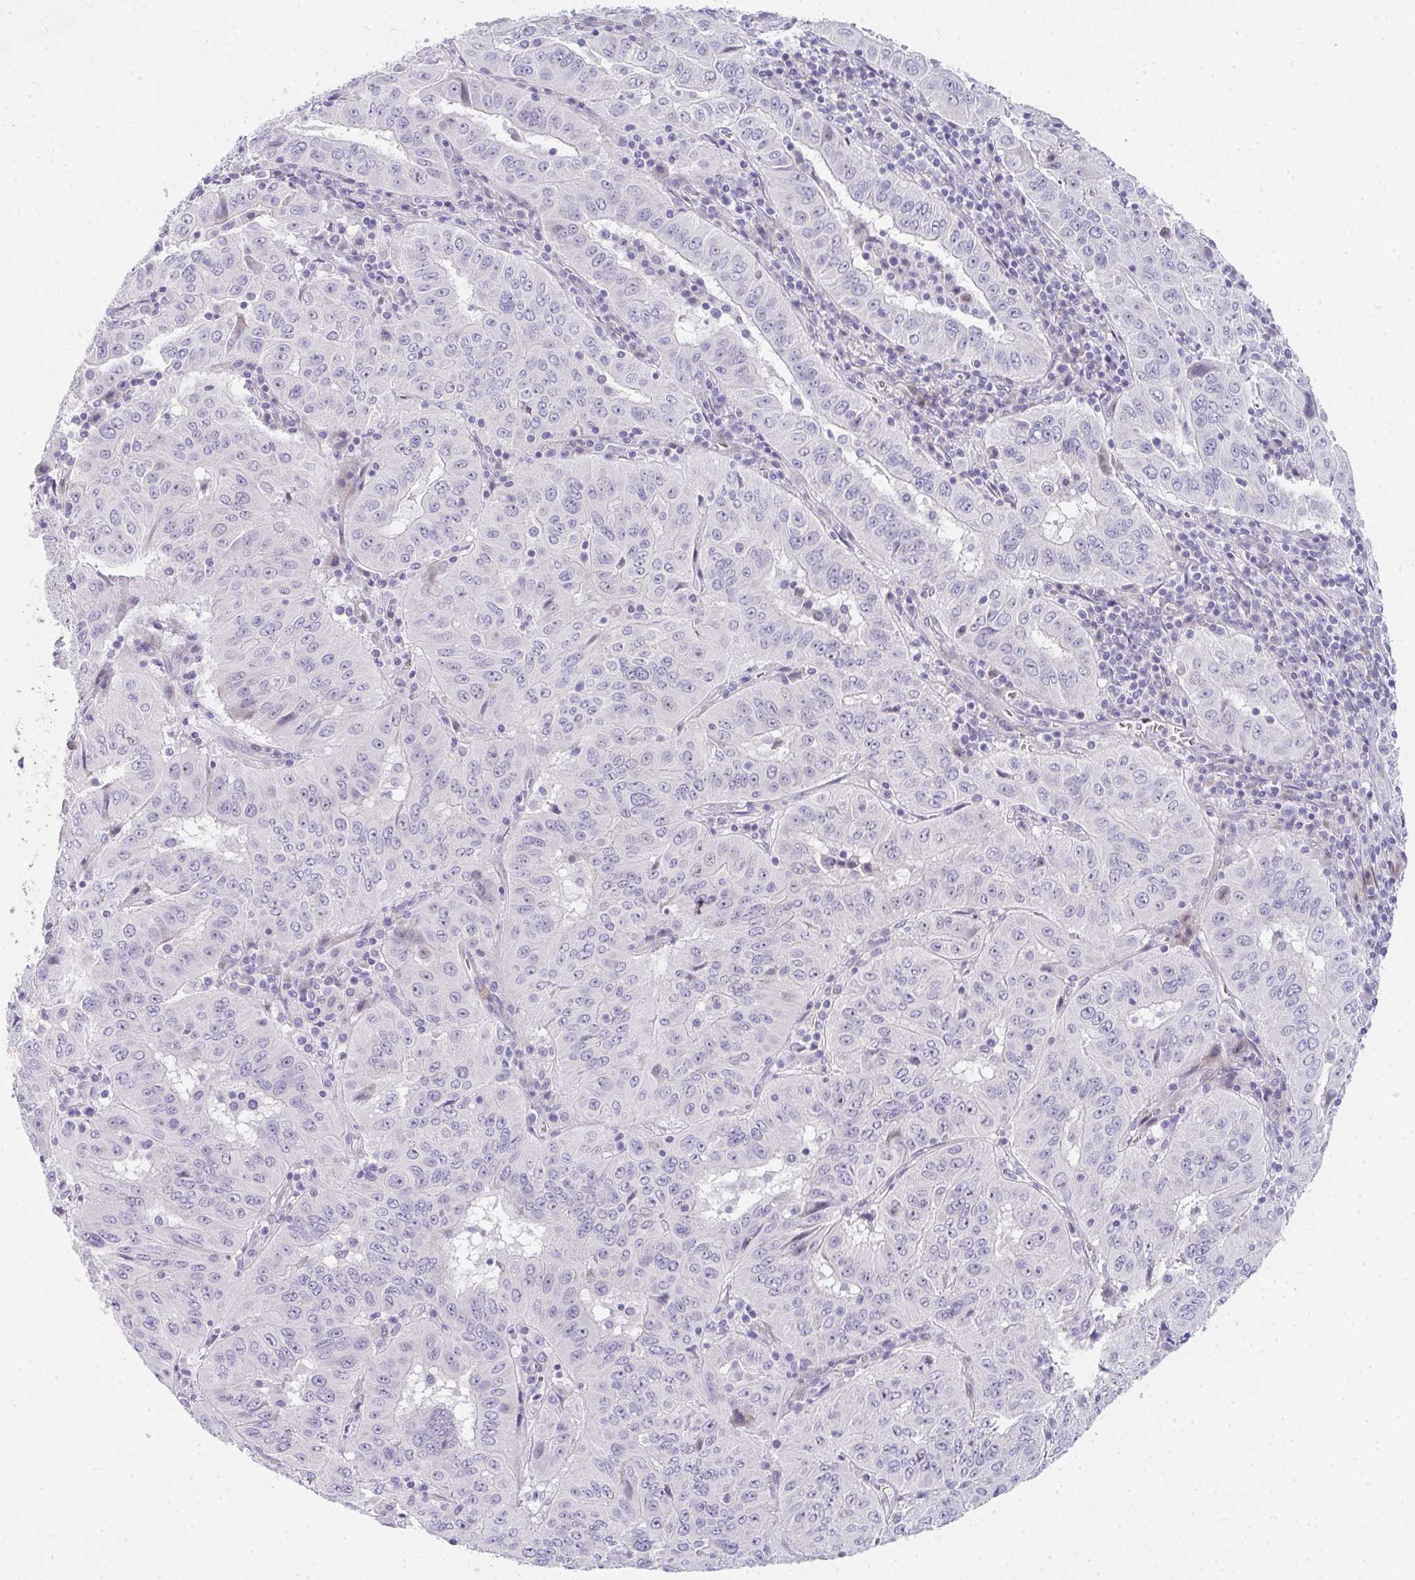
{"staining": {"intensity": "negative", "quantity": "none", "location": "none"}, "tissue": "pancreatic cancer", "cell_type": "Tumor cells", "image_type": "cancer", "snomed": [{"axis": "morphology", "description": "Adenocarcinoma, NOS"}, {"axis": "topography", "description": "Pancreas"}], "caption": "A photomicrograph of human adenocarcinoma (pancreatic) is negative for staining in tumor cells.", "gene": "NEU2", "patient": {"sex": "male", "age": 63}}